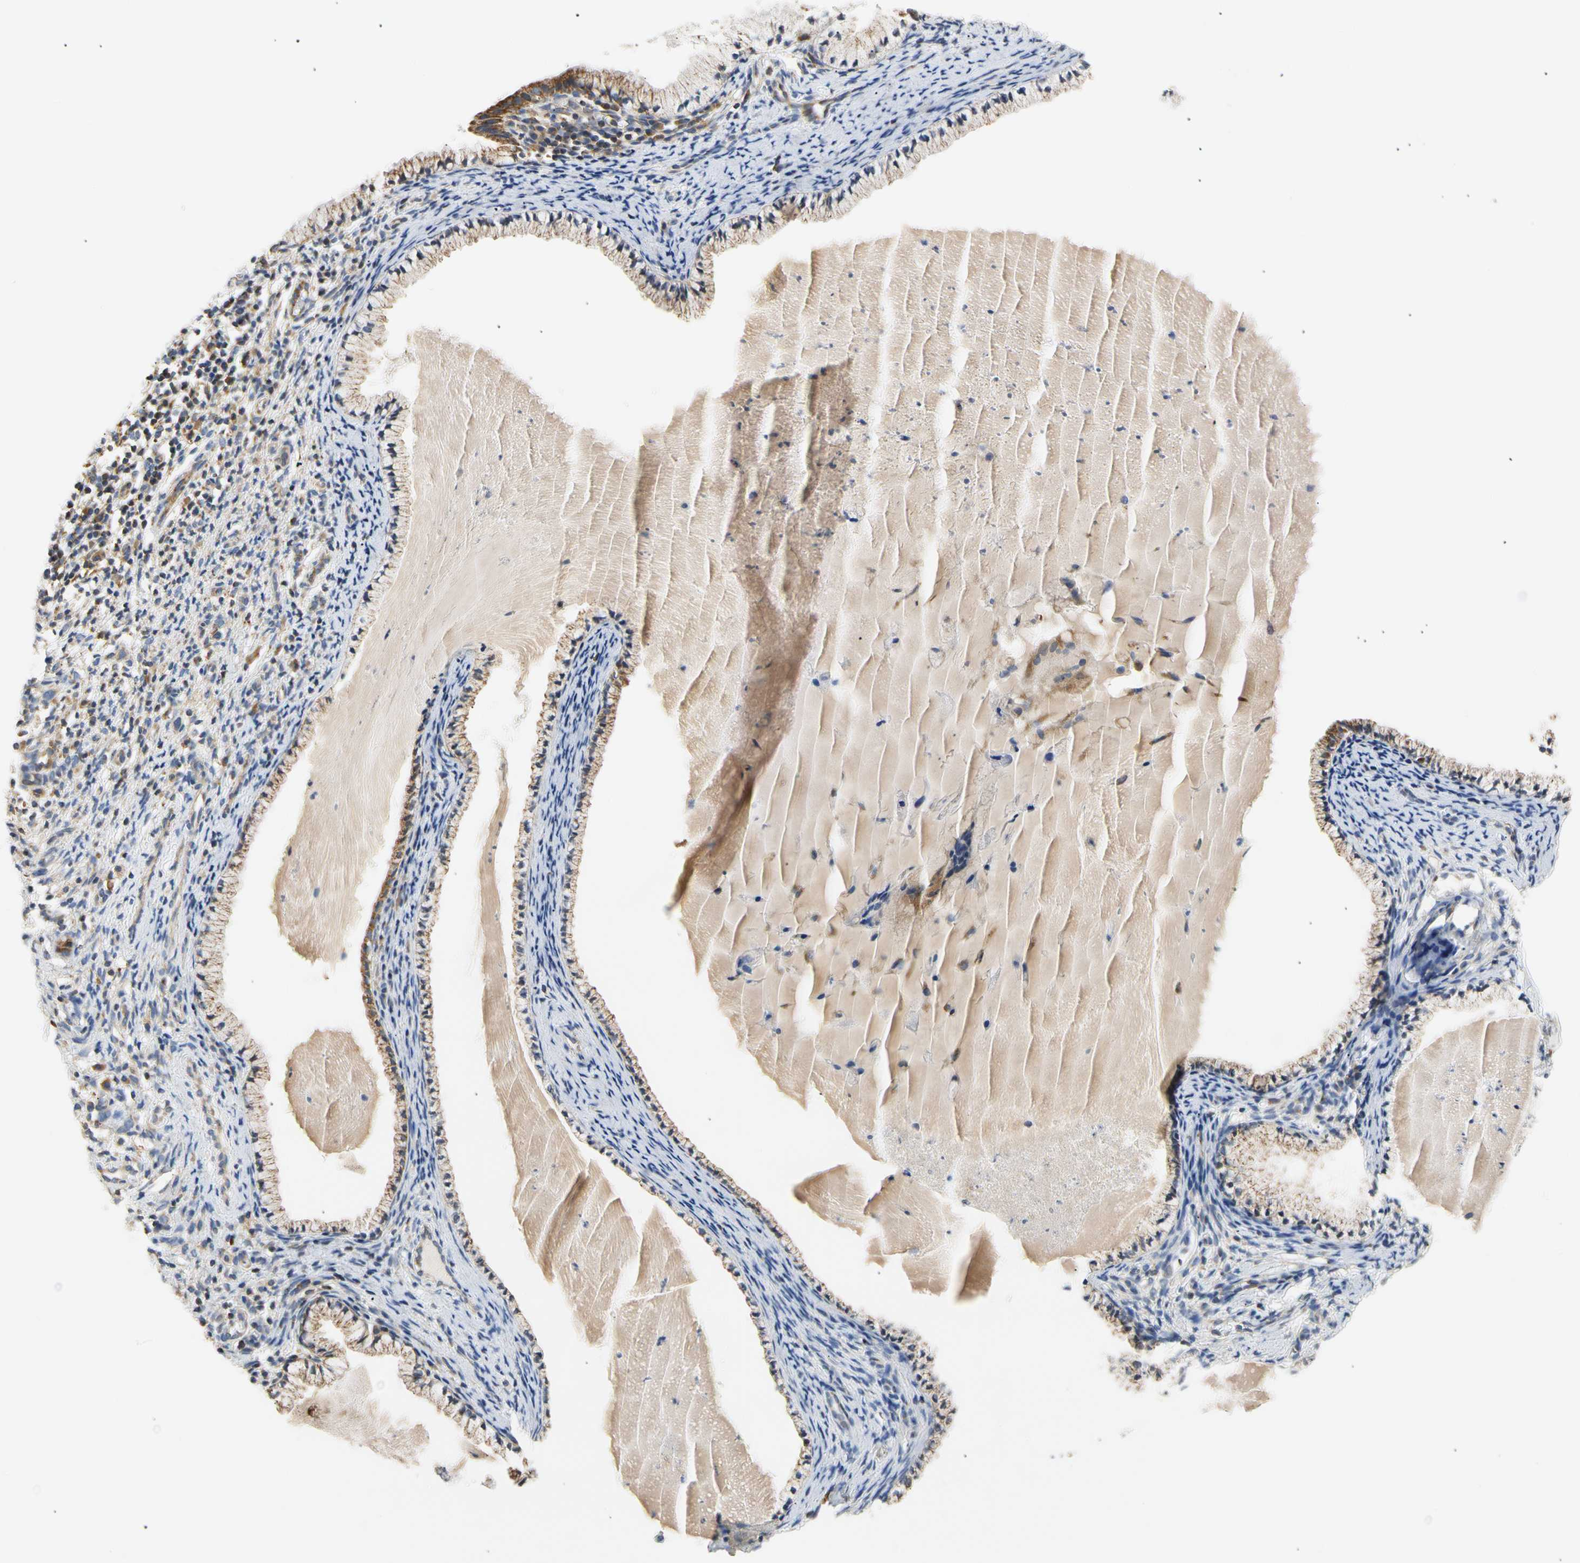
{"staining": {"intensity": "moderate", "quantity": "<25%", "location": "cytoplasmic/membranous"}, "tissue": "cervix", "cell_type": "Glandular cells", "image_type": "normal", "snomed": [{"axis": "morphology", "description": "Normal tissue, NOS"}, {"axis": "topography", "description": "Cervix"}], "caption": "This histopathology image displays normal cervix stained with IHC to label a protein in brown. The cytoplasmic/membranous of glandular cells show moderate positivity for the protein. Nuclei are counter-stained blue.", "gene": "PLGRKT", "patient": {"sex": "female", "age": 70}}